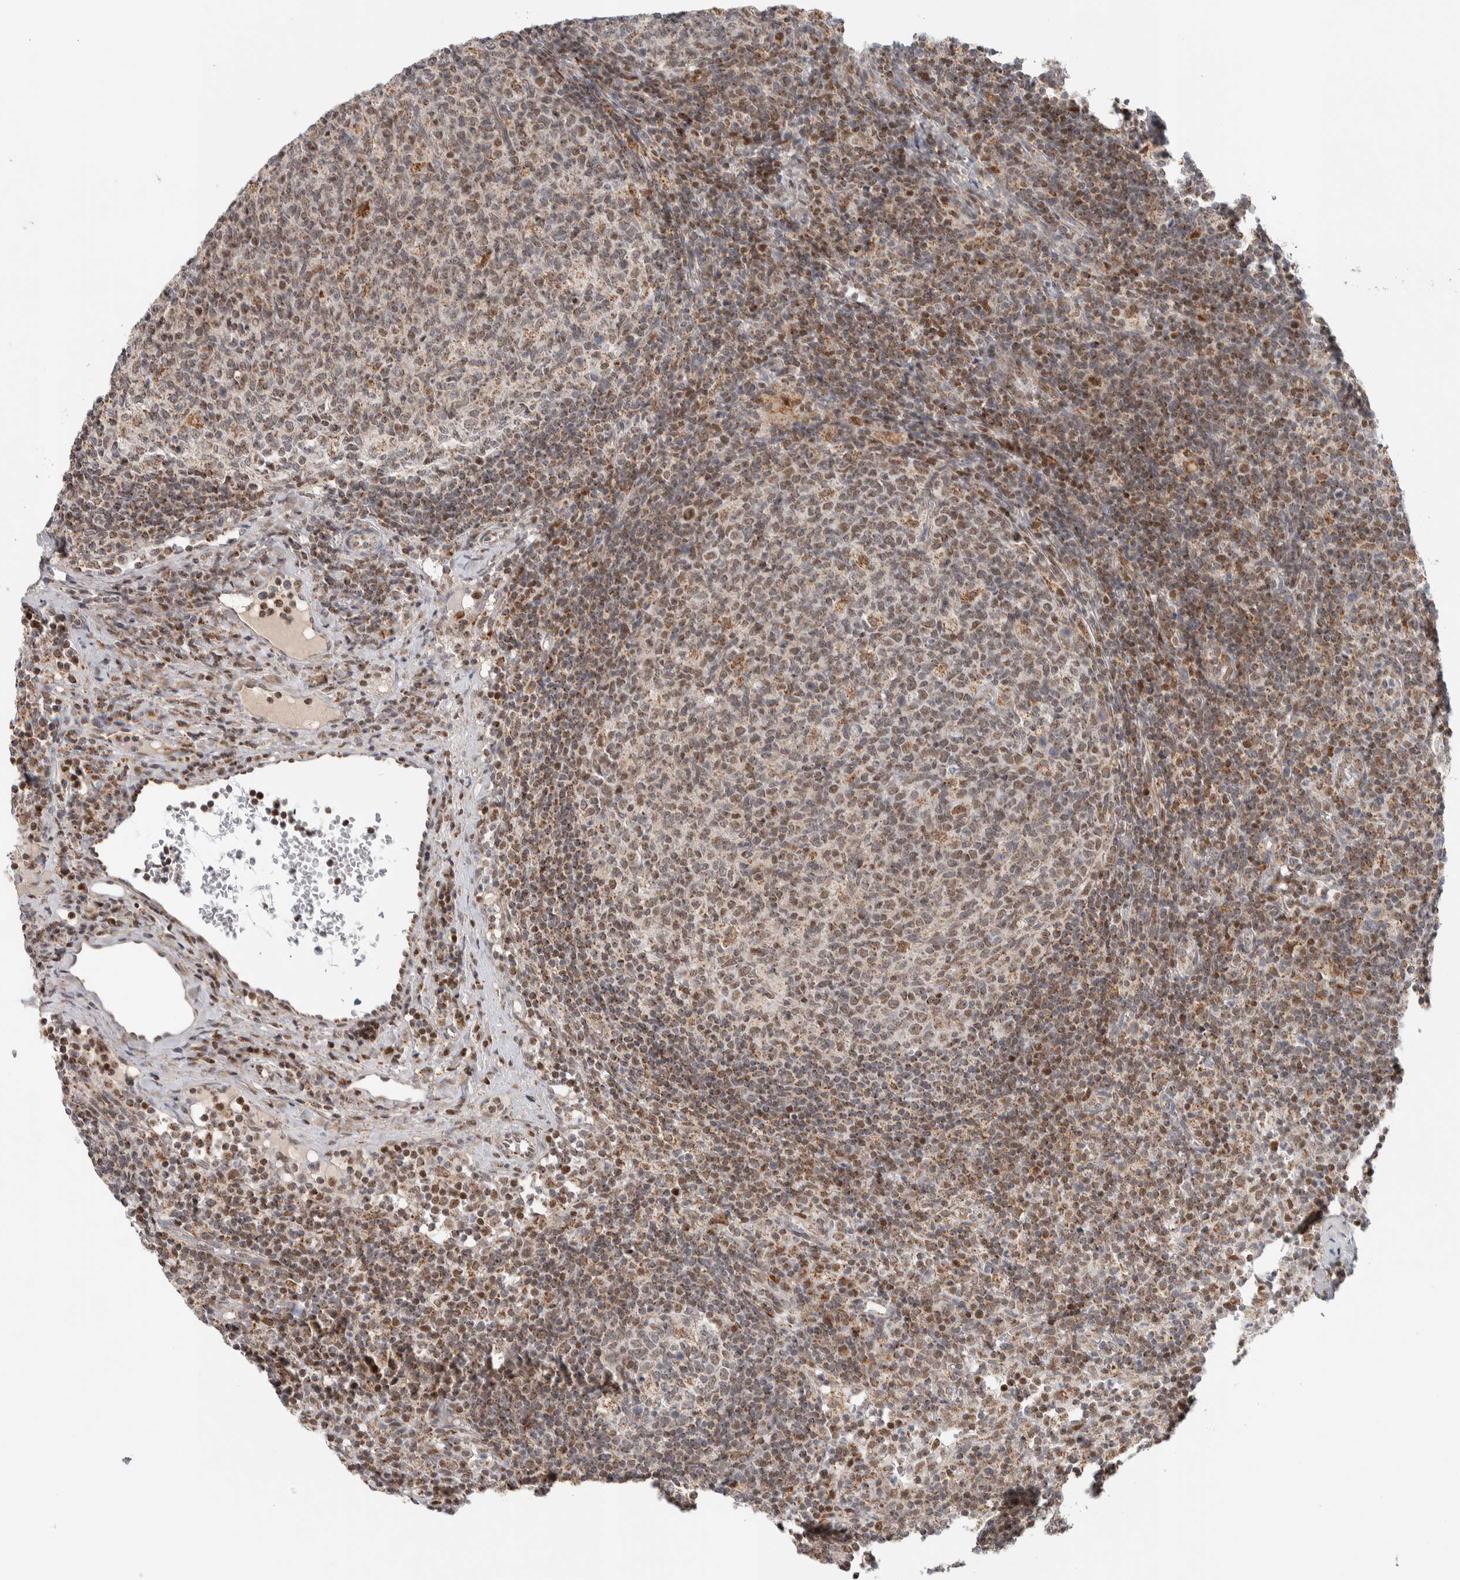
{"staining": {"intensity": "moderate", "quantity": "25%-75%", "location": "nuclear"}, "tissue": "lymph node", "cell_type": "Germinal center cells", "image_type": "normal", "snomed": [{"axis": "morphology", "description": "Normal tissue, NOS"}, {"axis": "morphology", "description": "Inflammation, NOS"}, {"axis": "topography", "description": "Lymph node"}], "caption": "A brown stain highlights moderate nuclear expression of a protein in germinal center cells of normal lymph node.", "gene": "TSPAN32", "patient": {"sex": "male", "age": 55}}